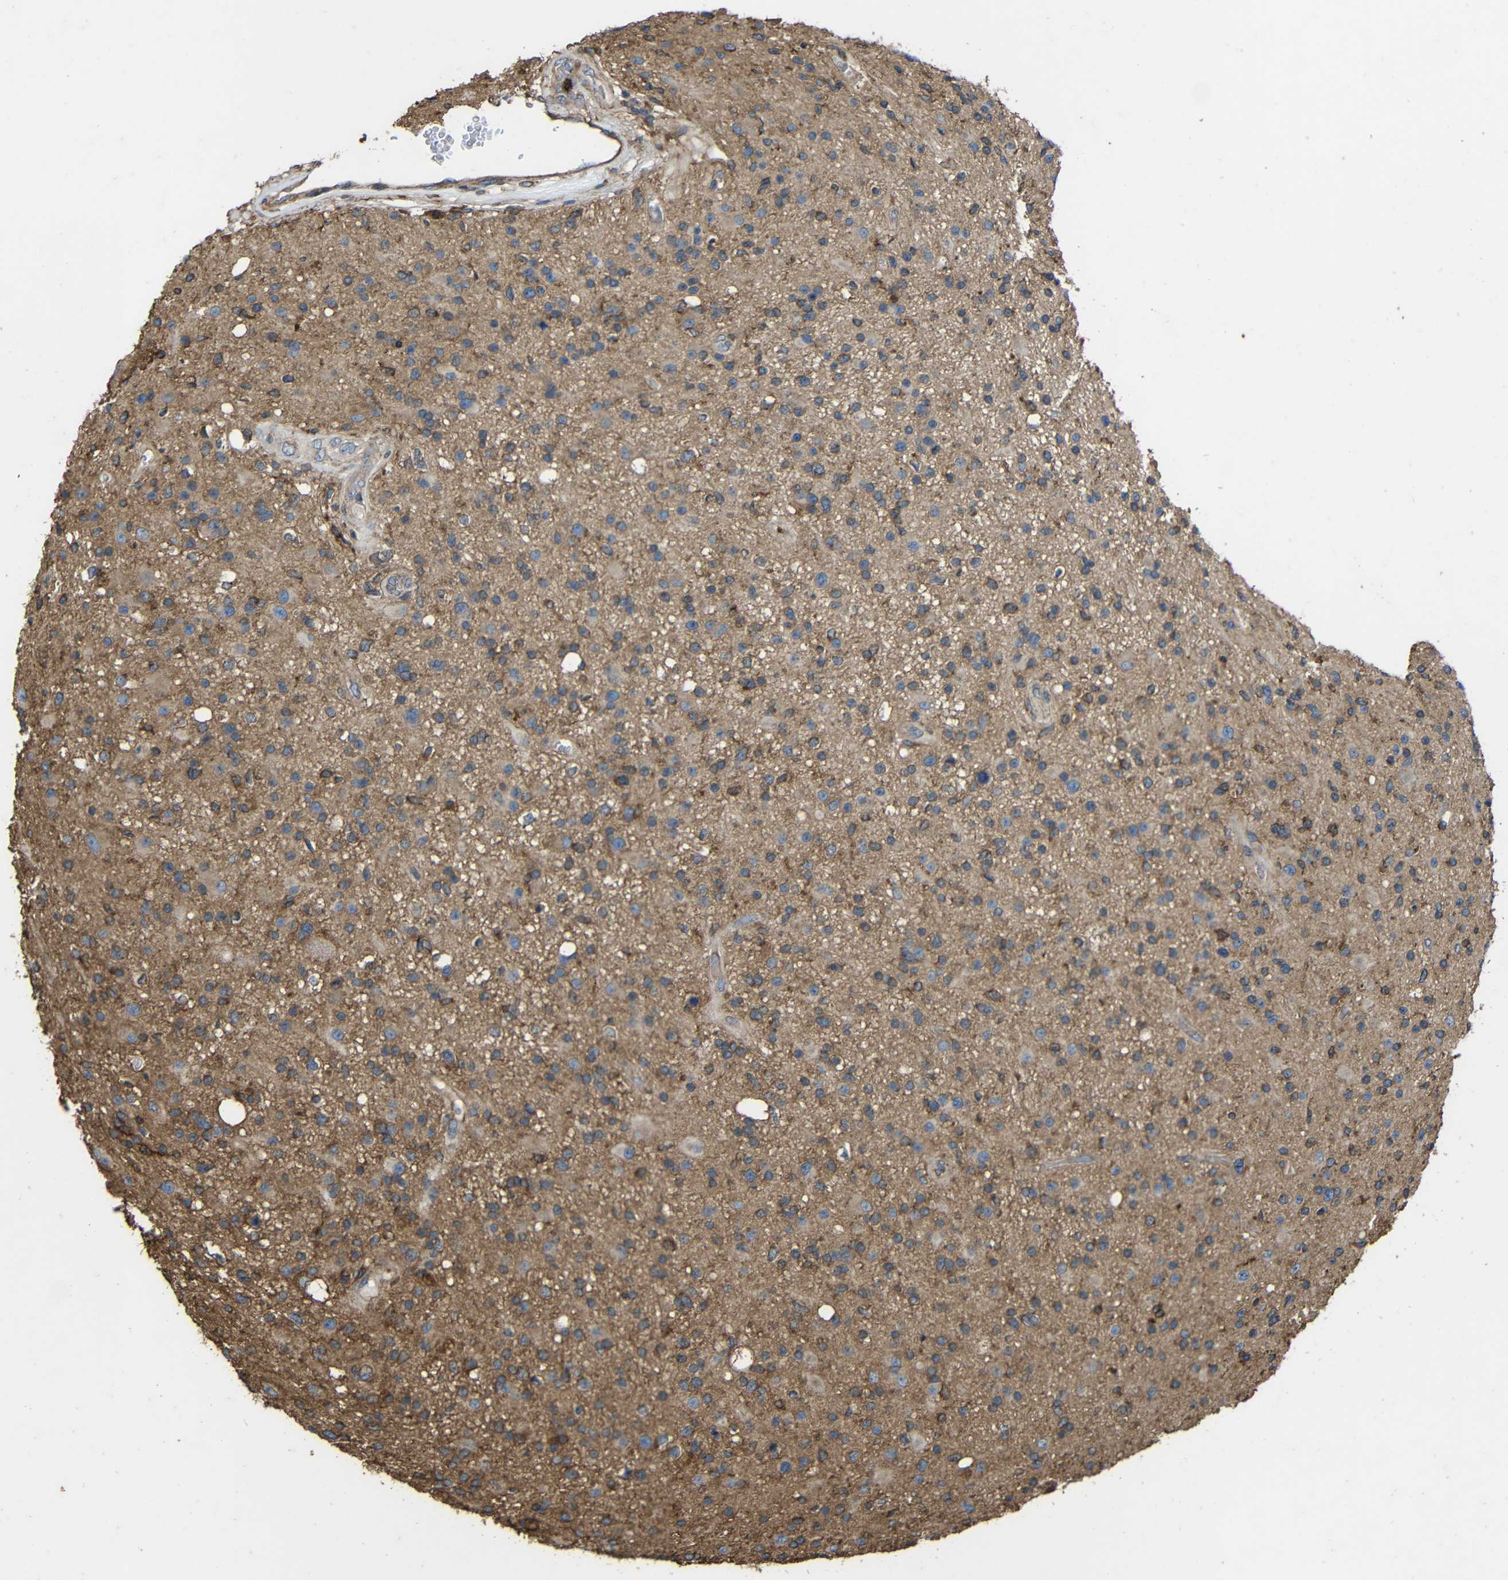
{"staining": {"intensity": "moderate", "quantity": "<25%", "location": "cytoplasmic/membranous"}, "tissue": "glioma", "cell_type": "Tumor cells", "image_type": "cancer", "snomed": [{"axis": "morphology", "description": "Glioma, malignant, High grade"}, {"axis": "topography", "description": "Brain"}], "caption": "Glioma stained with DAB (3,3'-diaminobenzidine) immunohistochemistry demonstrates low levels of moderate cytoplasmic/membranous staining in about <25% of tumor cells.", "gene": "TREM2", "patient": {"sex": "male", "age": 33}}